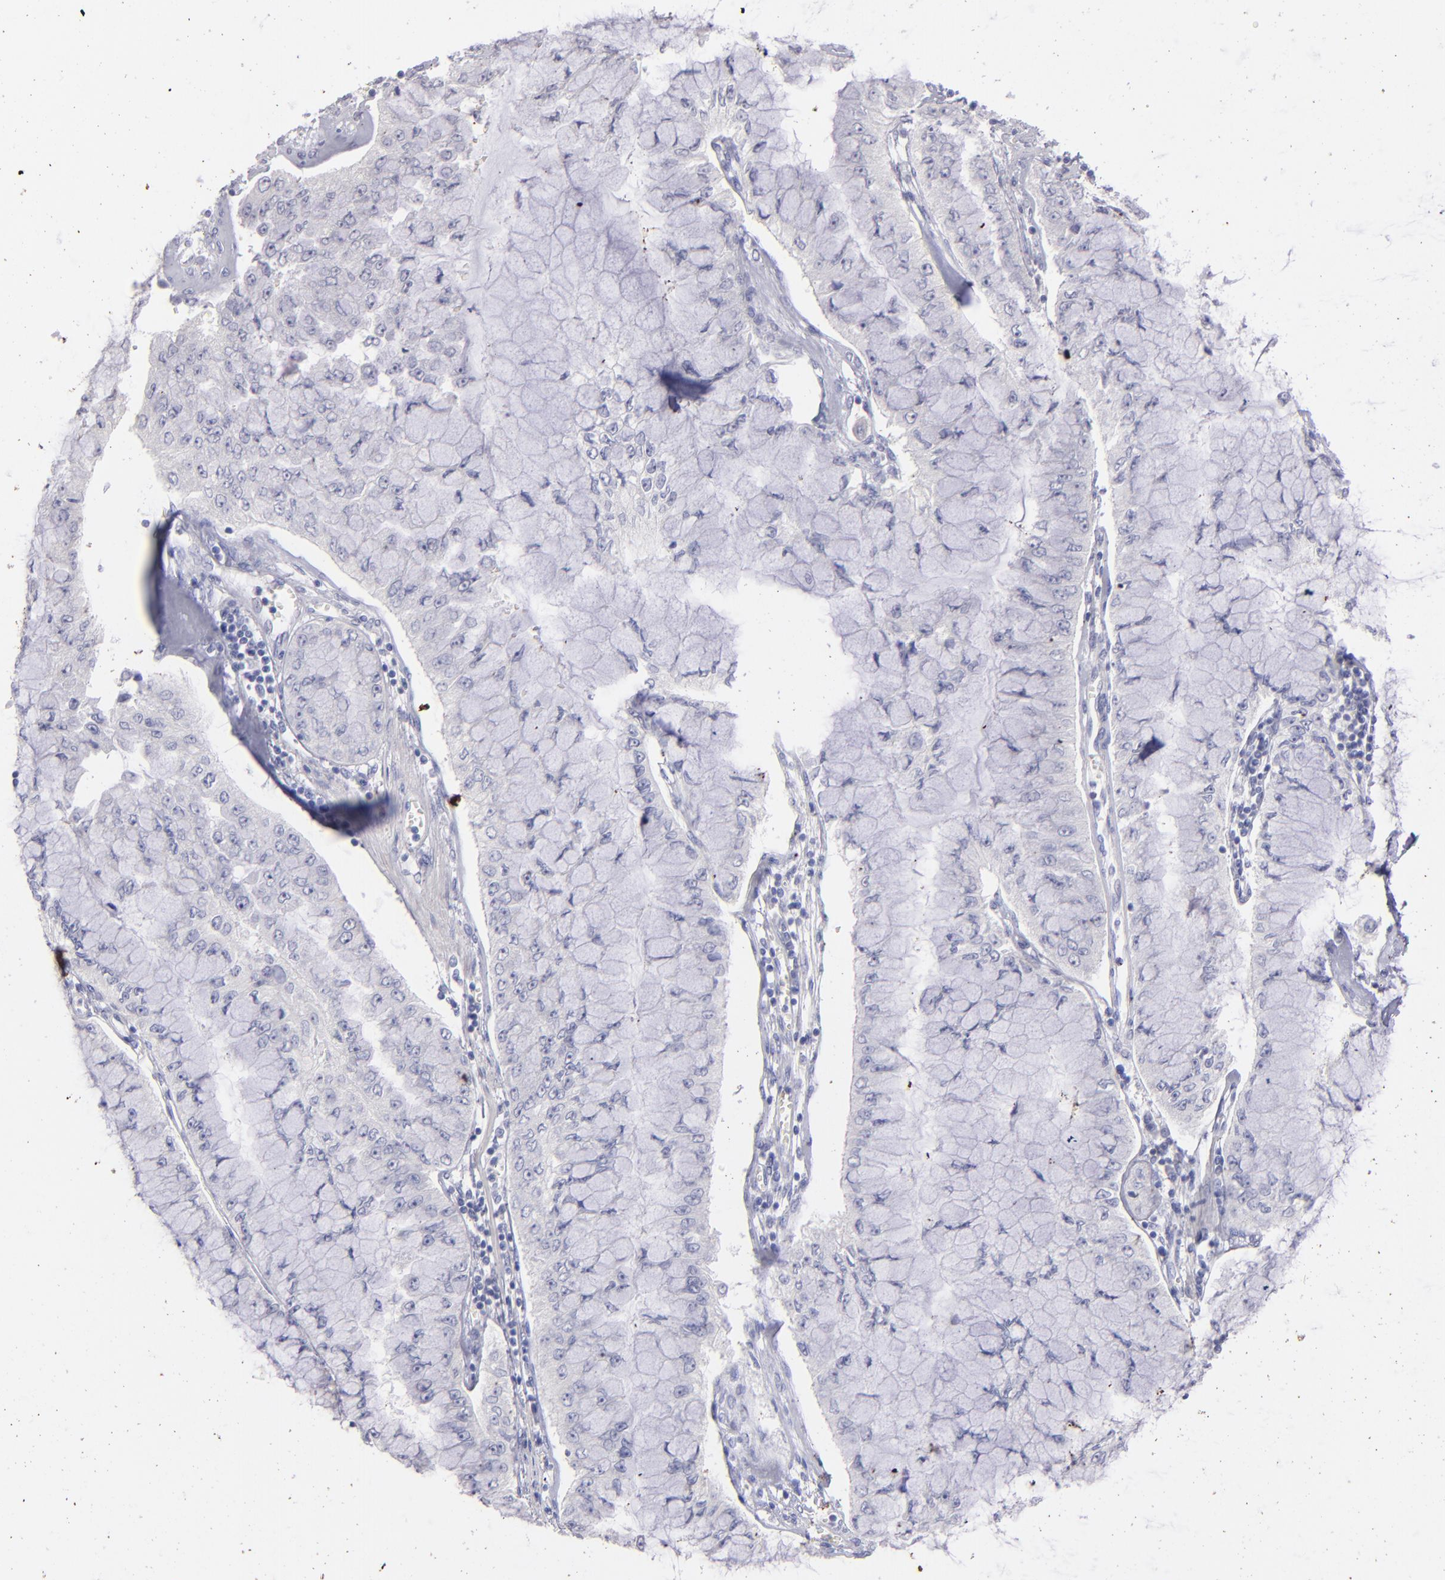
{"staining": {"intensity": "negative", "quantity": "none", "location": "none"}, "tissue": "liver cancer", "cell_type": "Tumor cells", "image_type": "cancer", "snomed": [{"axis": "morphology", "description": "Cholangiocarcinoma"}, {"axis": "topography", "description": "Liver"}], "caption": "The immunohistochemistry histopathology image has no significant positivity in tumor cells of liver cancer tissue.", "gene": "SNAP25", "patient": {"sex": "female", "age": 79}}